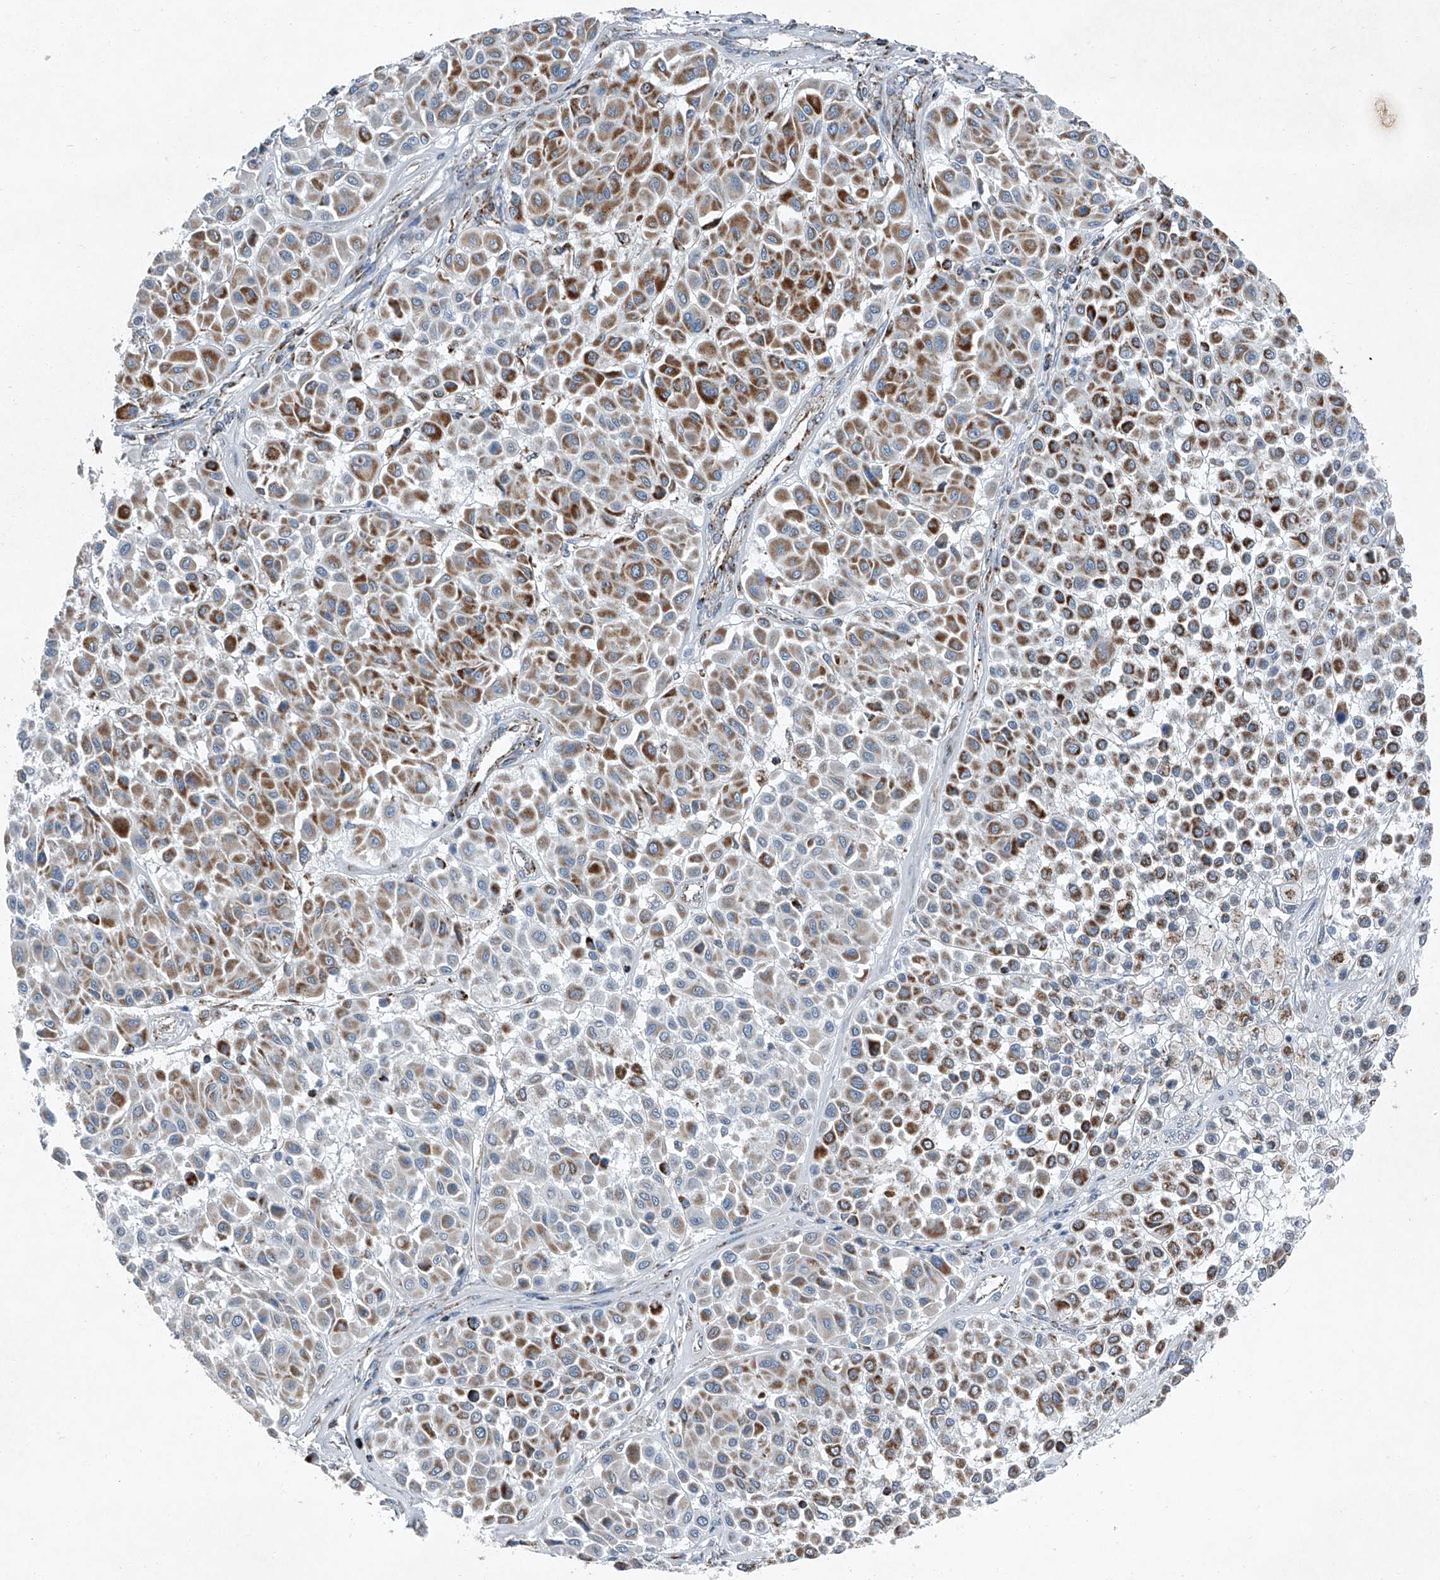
{"staining": {"intensity": "moderate", "quantity": ">75%", "location": "cytoplasmic/membranous"}, "tissue": "melanoma", "cell_type": "Tumor cells", "image_type": "cancer", "snomed": [{"axis": "morphology", "description": "Malignant melanoma, Metastatic site"}, {"axis": "topography", "description": "Soft tissue"}], "caption": "Tumor cells show medium levels of moderate cytoplasmic/membranous staining in approximately >75% of cells in human malignant melanoma (metastatic site). (DAB (3,3'-diaminobenzidine) = brown stain, brightfield microscopy at high magnification).", "gene": "CHRNA7", "patient": {"sex": "male", "age": 41}}